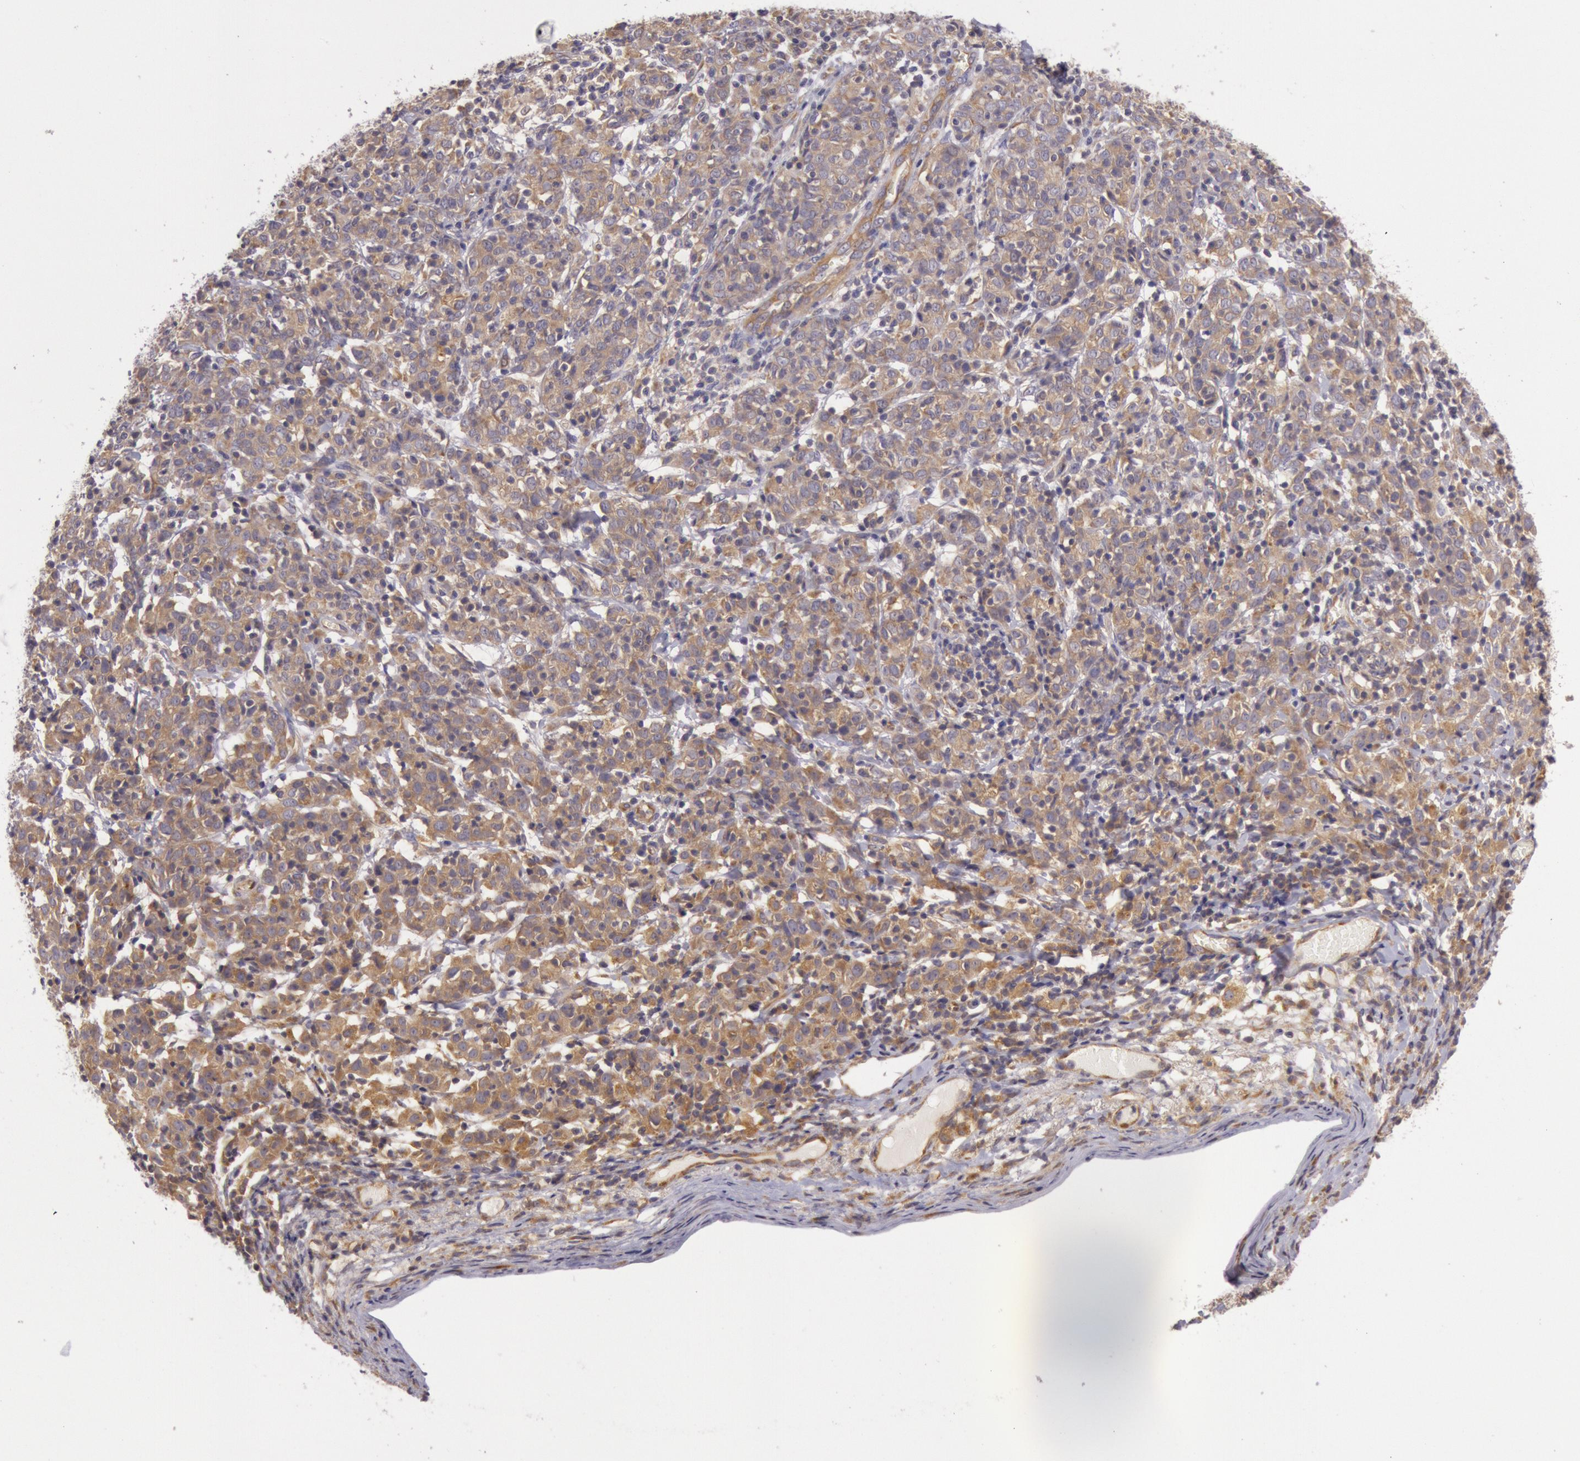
{"staining": {"intensity": "weak", "quantity": ">75%", "location": "cytoplasmic/membranous"}, "tissue": "cervical cancer", "cell_type": "Tumor cells", "image_type": "cancer", "snomed": [{"axis": "morphology", "description": "Normal tissue, NOS"}, {"axis": "morphology", "description": "Squamous cell carcinoma, NOS"}, {"axis": "topography", "description": "Cervix"}], "caption": "This is an image of immunohistochemistry staining of cervical squamous cell carcinoma, which shows weak expression in the cytoplasmic/membranous of tumor cells.", "gene": "CHUK", "patient": {"sex": "female", "age": 67}}